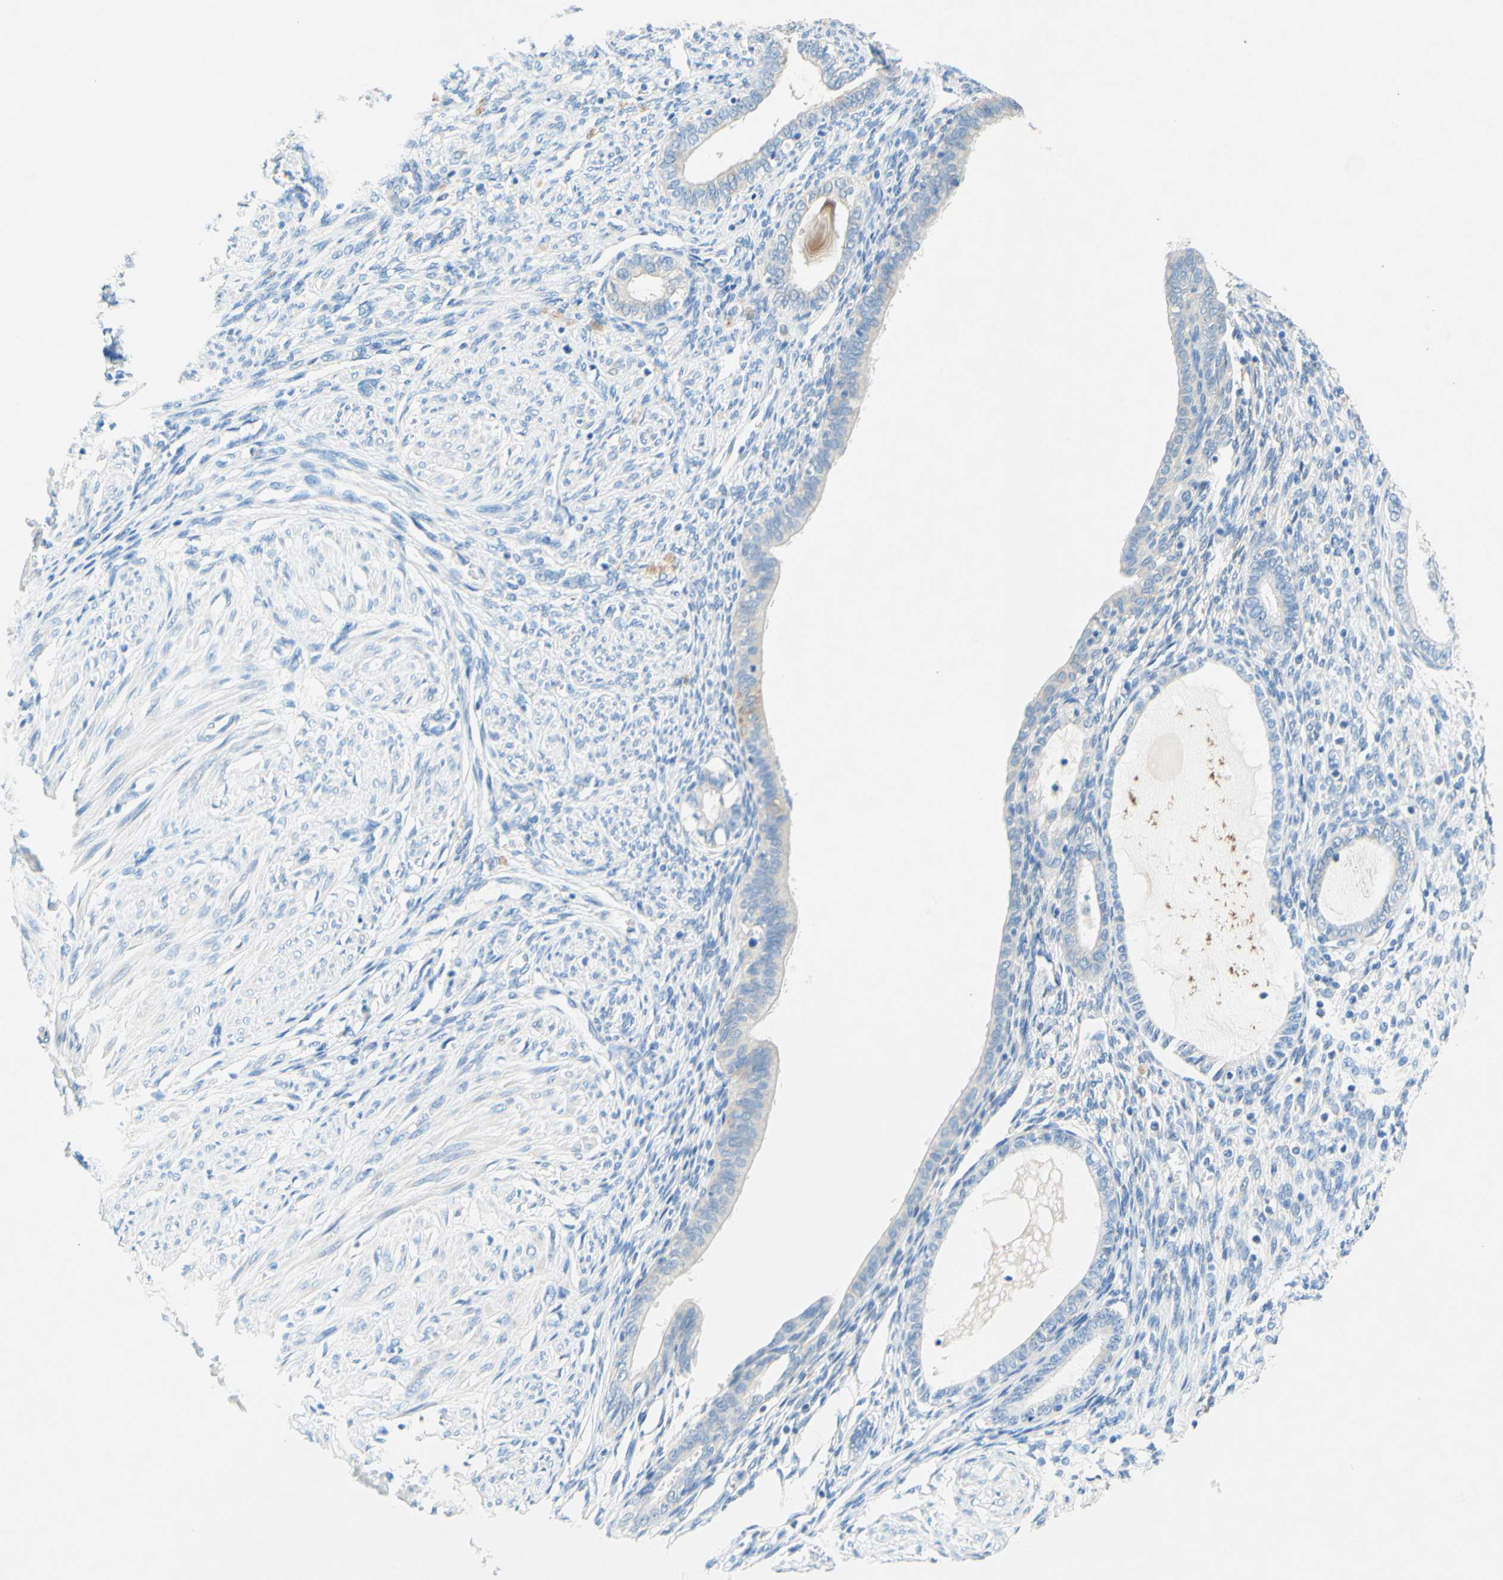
{"staining": {"intensity": "negative", "quantity": "none", "location": "none"}, "tissue": "endometrium", "cell_type": "Cells in endometrial stroma", "image_type": "normal", "snomed": [{"axis": "morphology", "description": "Normal tissue, NOS"}, {"axis": "topography", "description": "Endometrium"}], "caption": "The photomicrograph shows no significant staining in cells in endometrial stroma of endometrium. Brightfield microscopy of immunohistochemistry (IHC) stained with DAB (brown) and hematoxylin (blue), captured at high magnification.", "gene": "SLC46A1", "patient": {"sex": "female", "age": 72}}